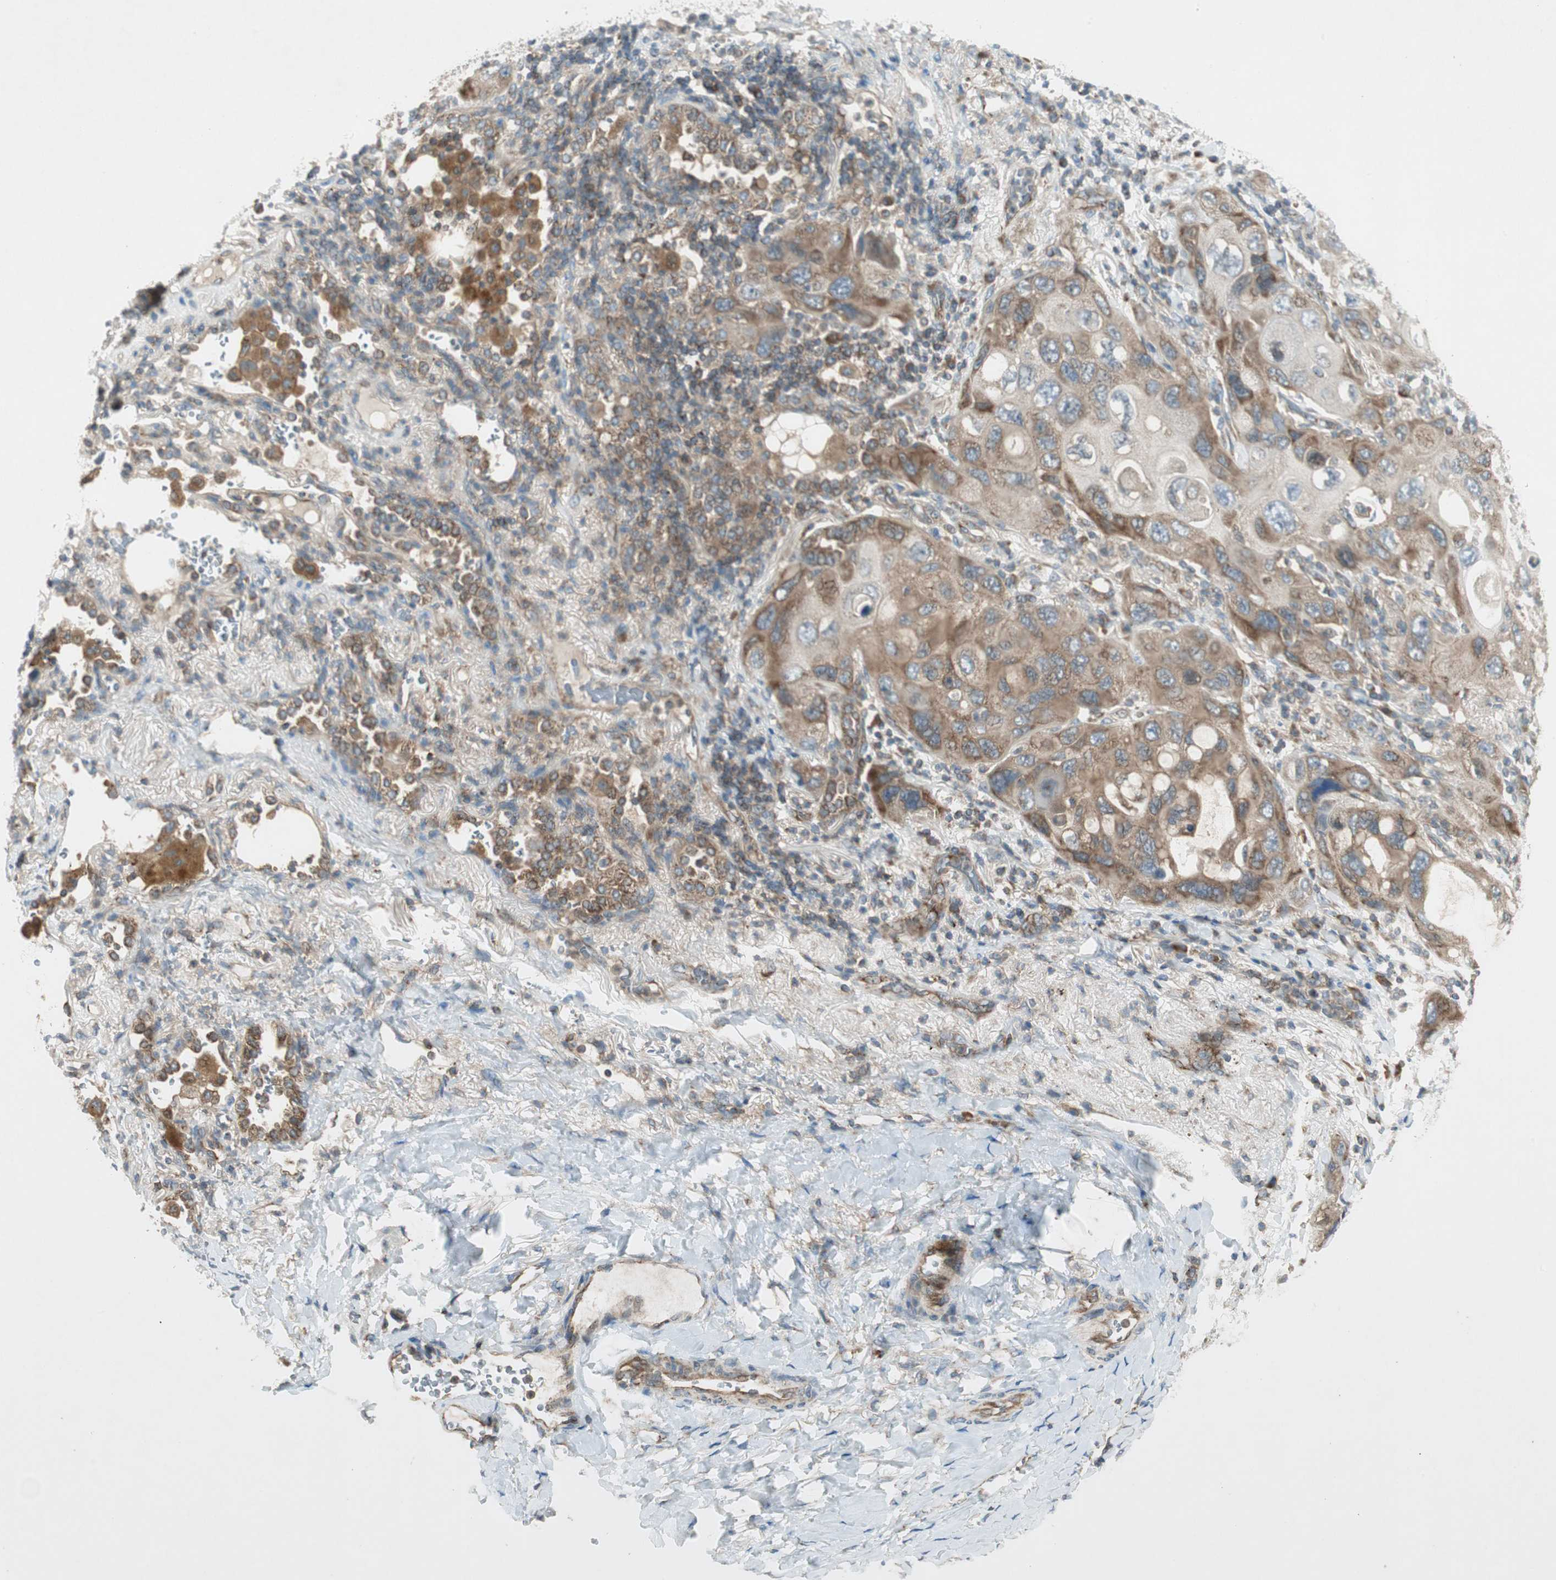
{"staining": {"intensity": "moderate", "quantity": ">75%", "location": "cytoplasmic/membranous"}, "tissue": "lung cancer", "cell_type": "Tumor cells", "image_type": "cancer", "snomed": [{"axis": "morphology", "description": "Squamous cell carcinoma, NOS"}, {"axis": "topography", "description": "Lung"}], "caption": "Protein expression by IHC shows moderate cytoplasmic/membranous staining in about >75% of tumor cells in squamous cell carcinoma (lung). The staining was performed using DAB (3,3'-diaminobenzidine), with brown indicating positive protein expression. Nuclei are stained blue with hematoxylin.", "gene": "CHADL", "patient": {"sex": "female", "age": 73}}